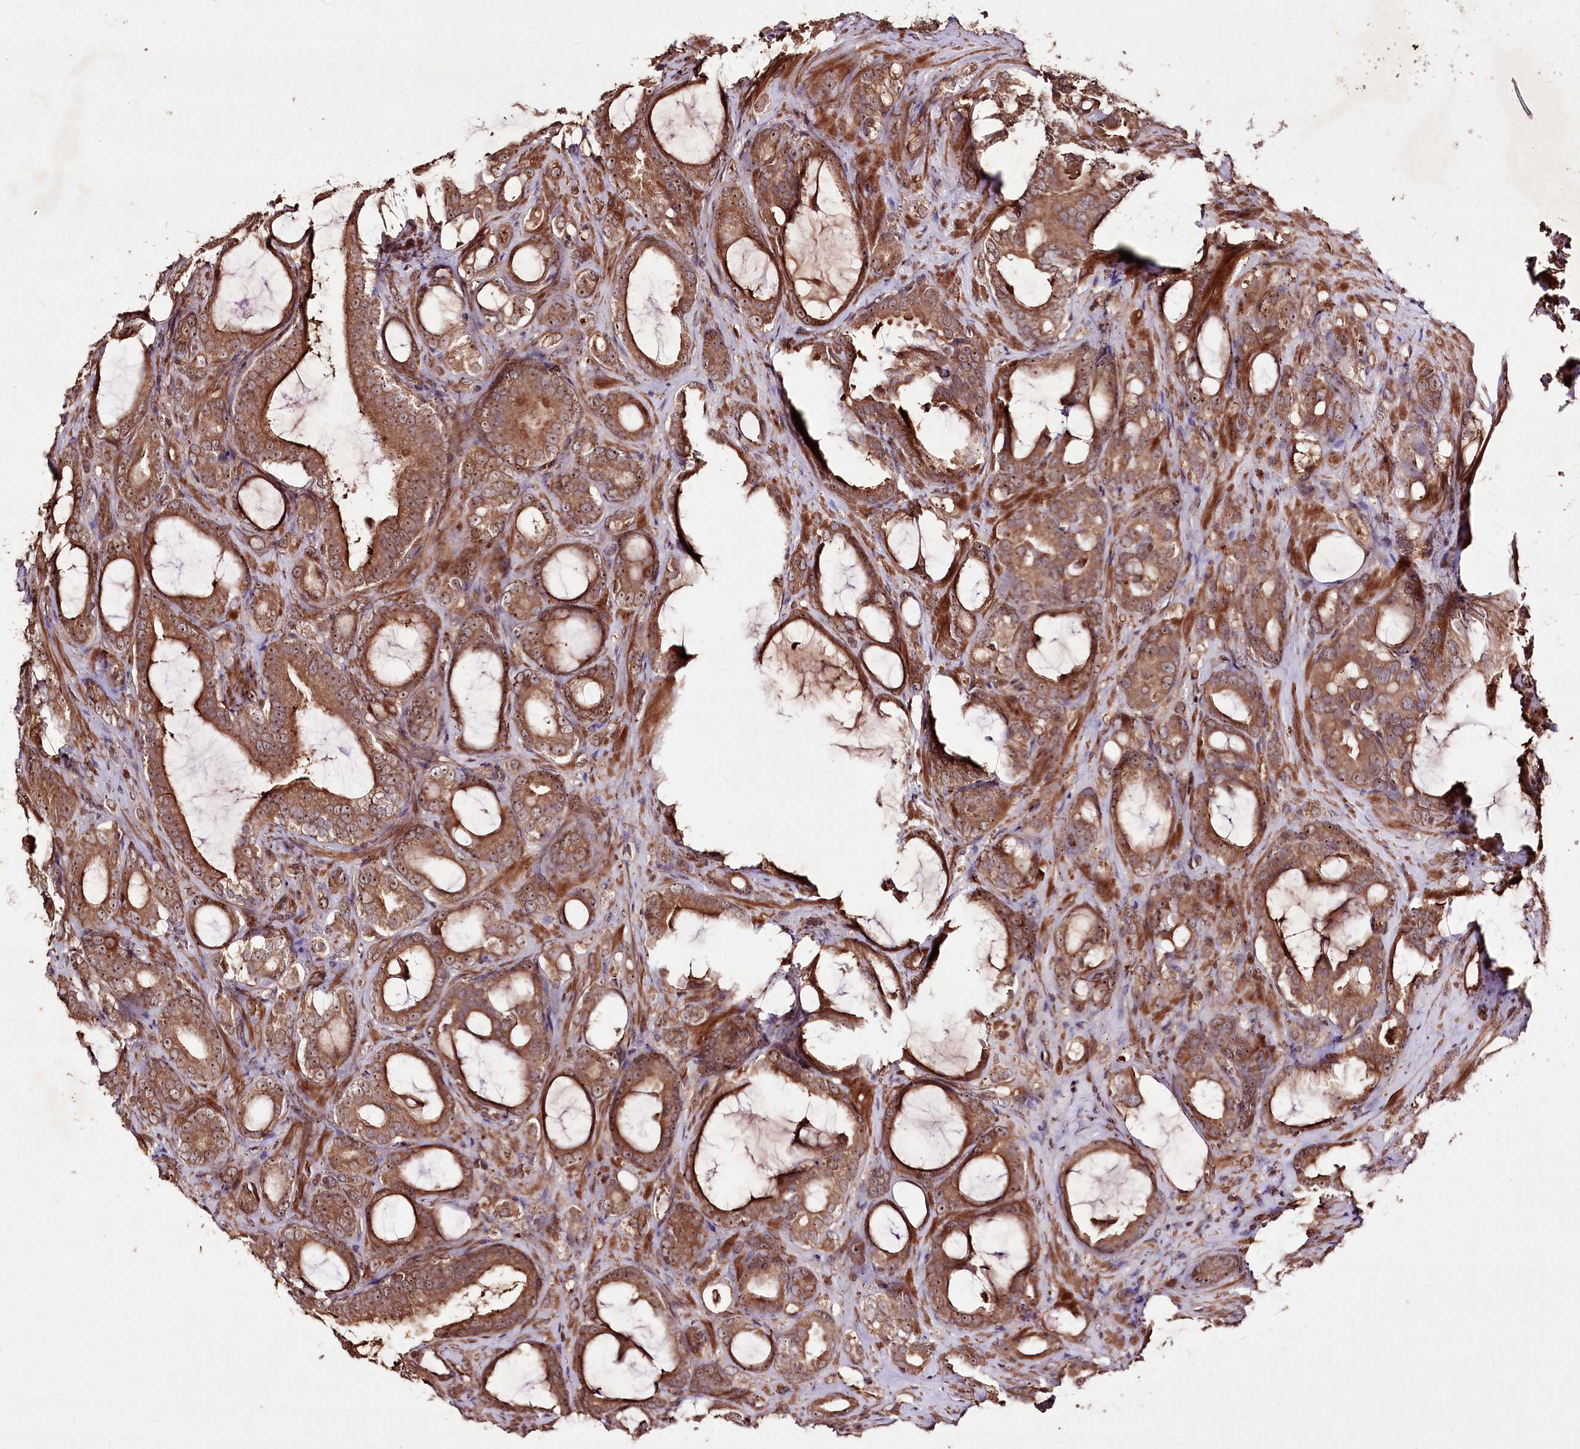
{"staining": {"intensity": "moderate", "quantity": ">75%", "location": "cytoplasmic/membranous,nuclear"}, "tissue": "prostate cancer", "cell_type": "Tumor cells", "image_type": "cancer", "snomed": [{"axis": "morphology", "description": "Adenocarcinoma, High grade"}, {"axis": "topography", "description": "Prostate"}], "caption": "Human prostate adenocarcinoma (high-grade) stained with a protein marker demonstrates moderate staining in tumor cells.", "gene": "FAM53B", "patient": {"sex": "male", "age": 72}}